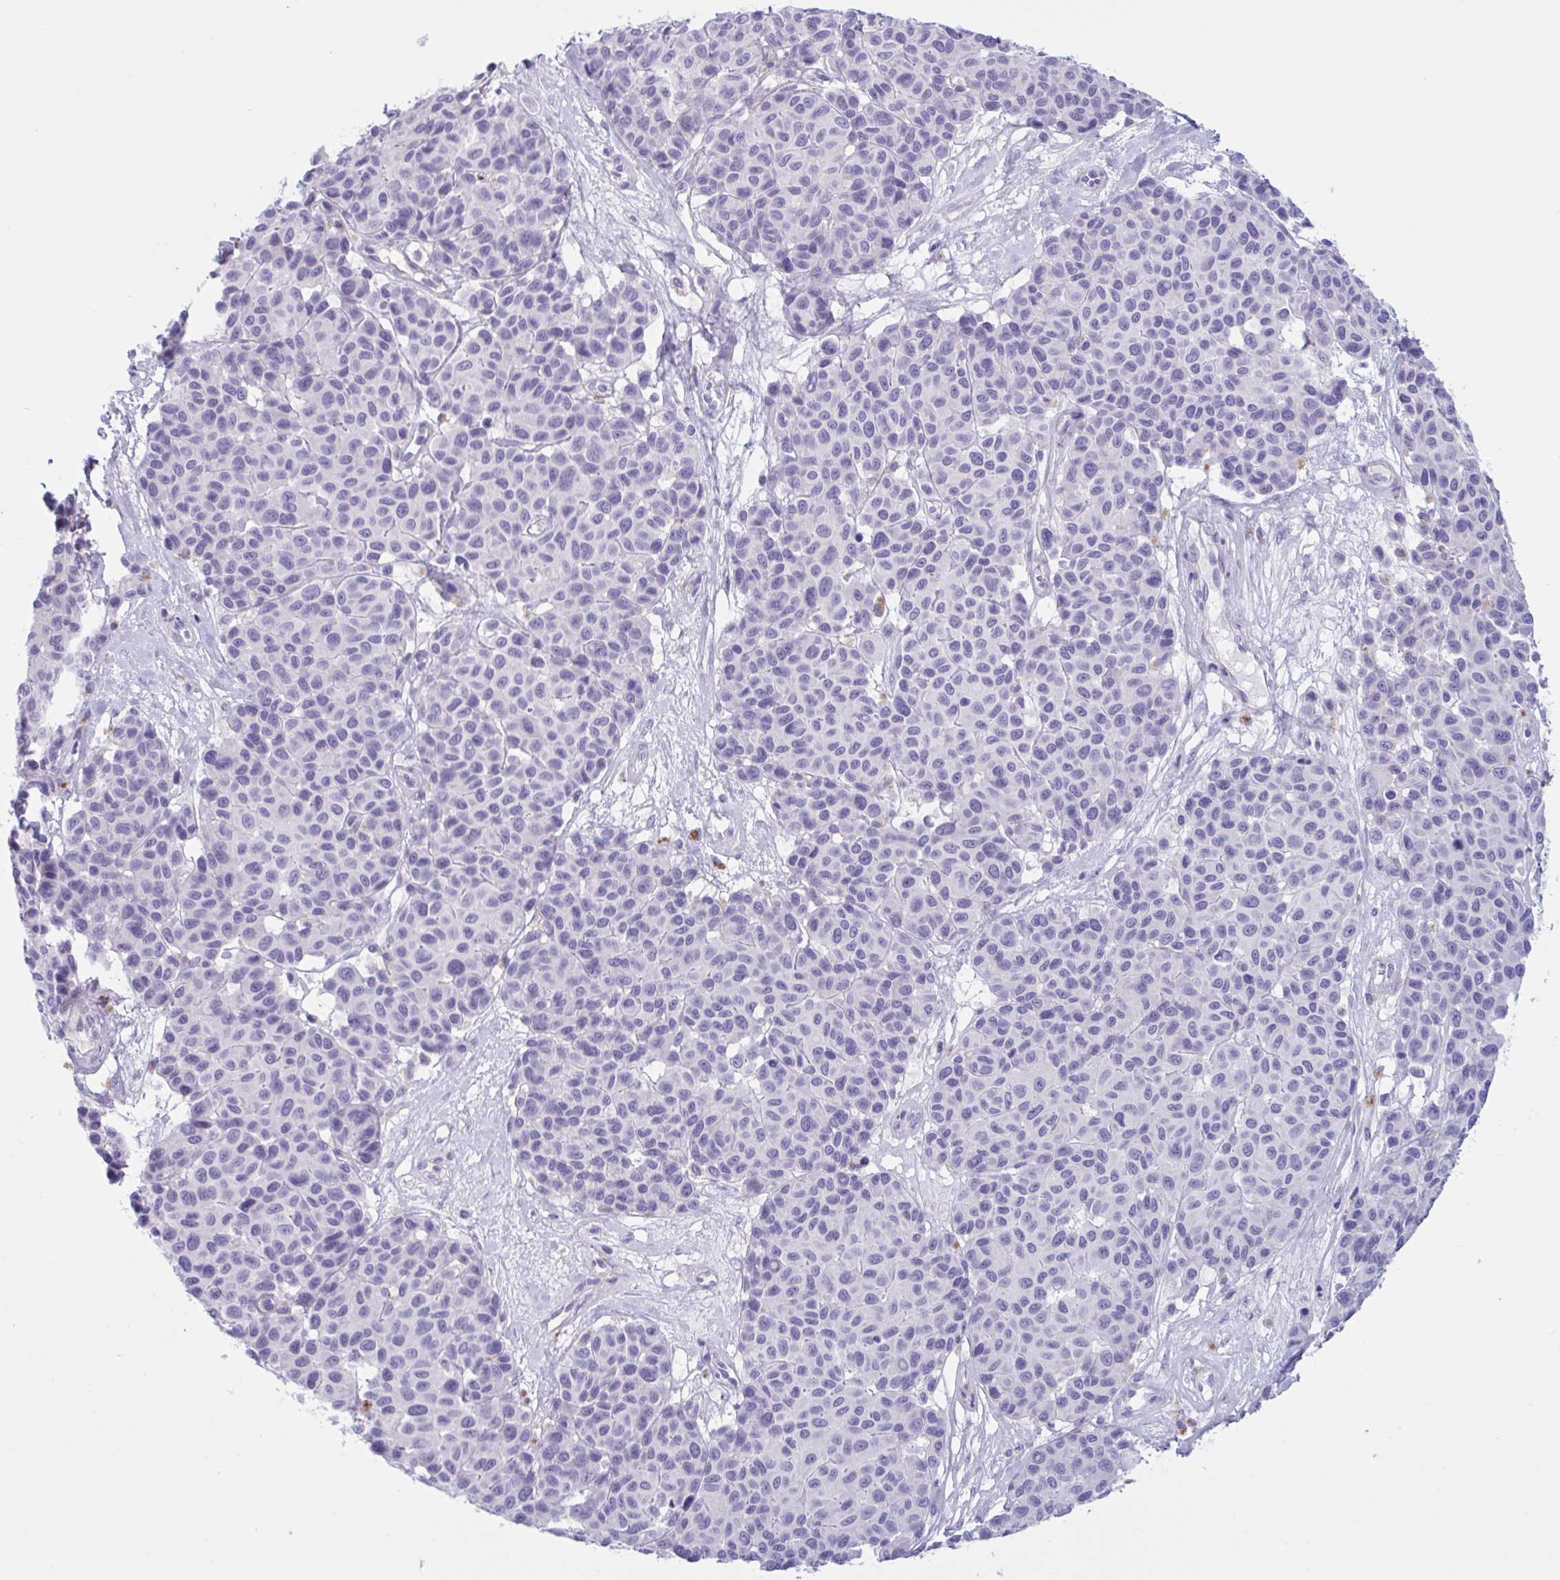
{"staining": {"intensity": "negative", "quantity": "none", "location": "none"}, "tissue": "melanoma", "cell_type": "Tumor cells", "image_type": "cancer", "snomed": [{"axis": "morphology", "description": "Malignant melanoma, NOS"}, {"axis": "topography", "description": "Skin"}], "caption": "DAB immunohistochemical staining of human malignant melanoma demonstrates no significant staining in tumor cells.", "gene": "XCL1", "patient": {"sex": "female", "age": 66}}